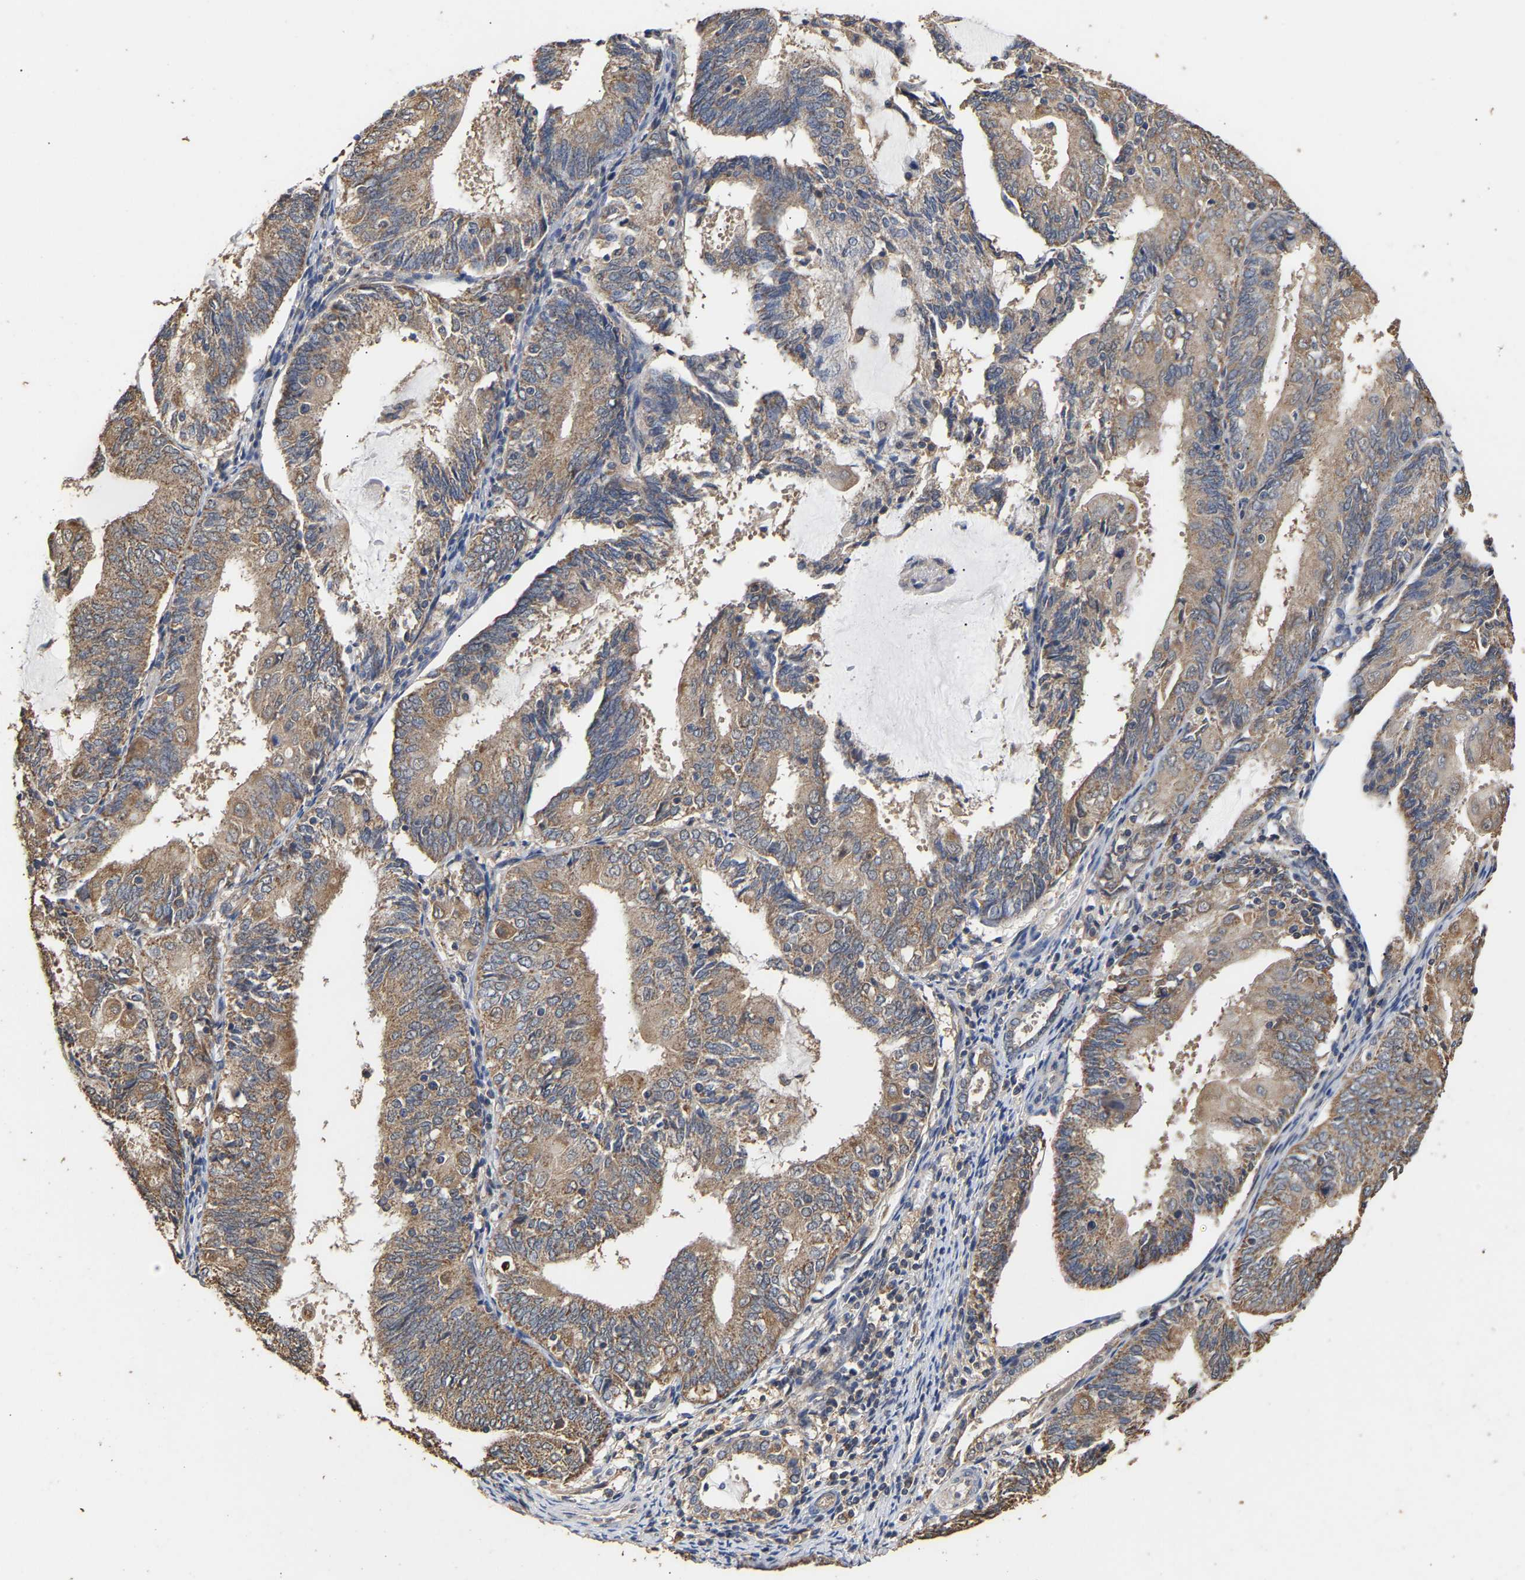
{"staining": {"intensity": "moderate", "quantity": ">75%", "location": "cytoplasmic/membranous"}, "tissue": "endometrial cancer", "cell_type": "Tumor cells", "image_type": "cancer", "snomed": [{"axis": "morphology", "description": "Adenocarcinoma, NOS"}, {"axis": "topography", "description": "Endometrium"}], "caption": "DAB immunohistochemical staining of human endometrial cancer displays moderate cytoplasmic/membranous protein expression in approximately >75% of tumor cells.", "gene": "ZNF26", "patient": {"sex": "female", "age": 81}}